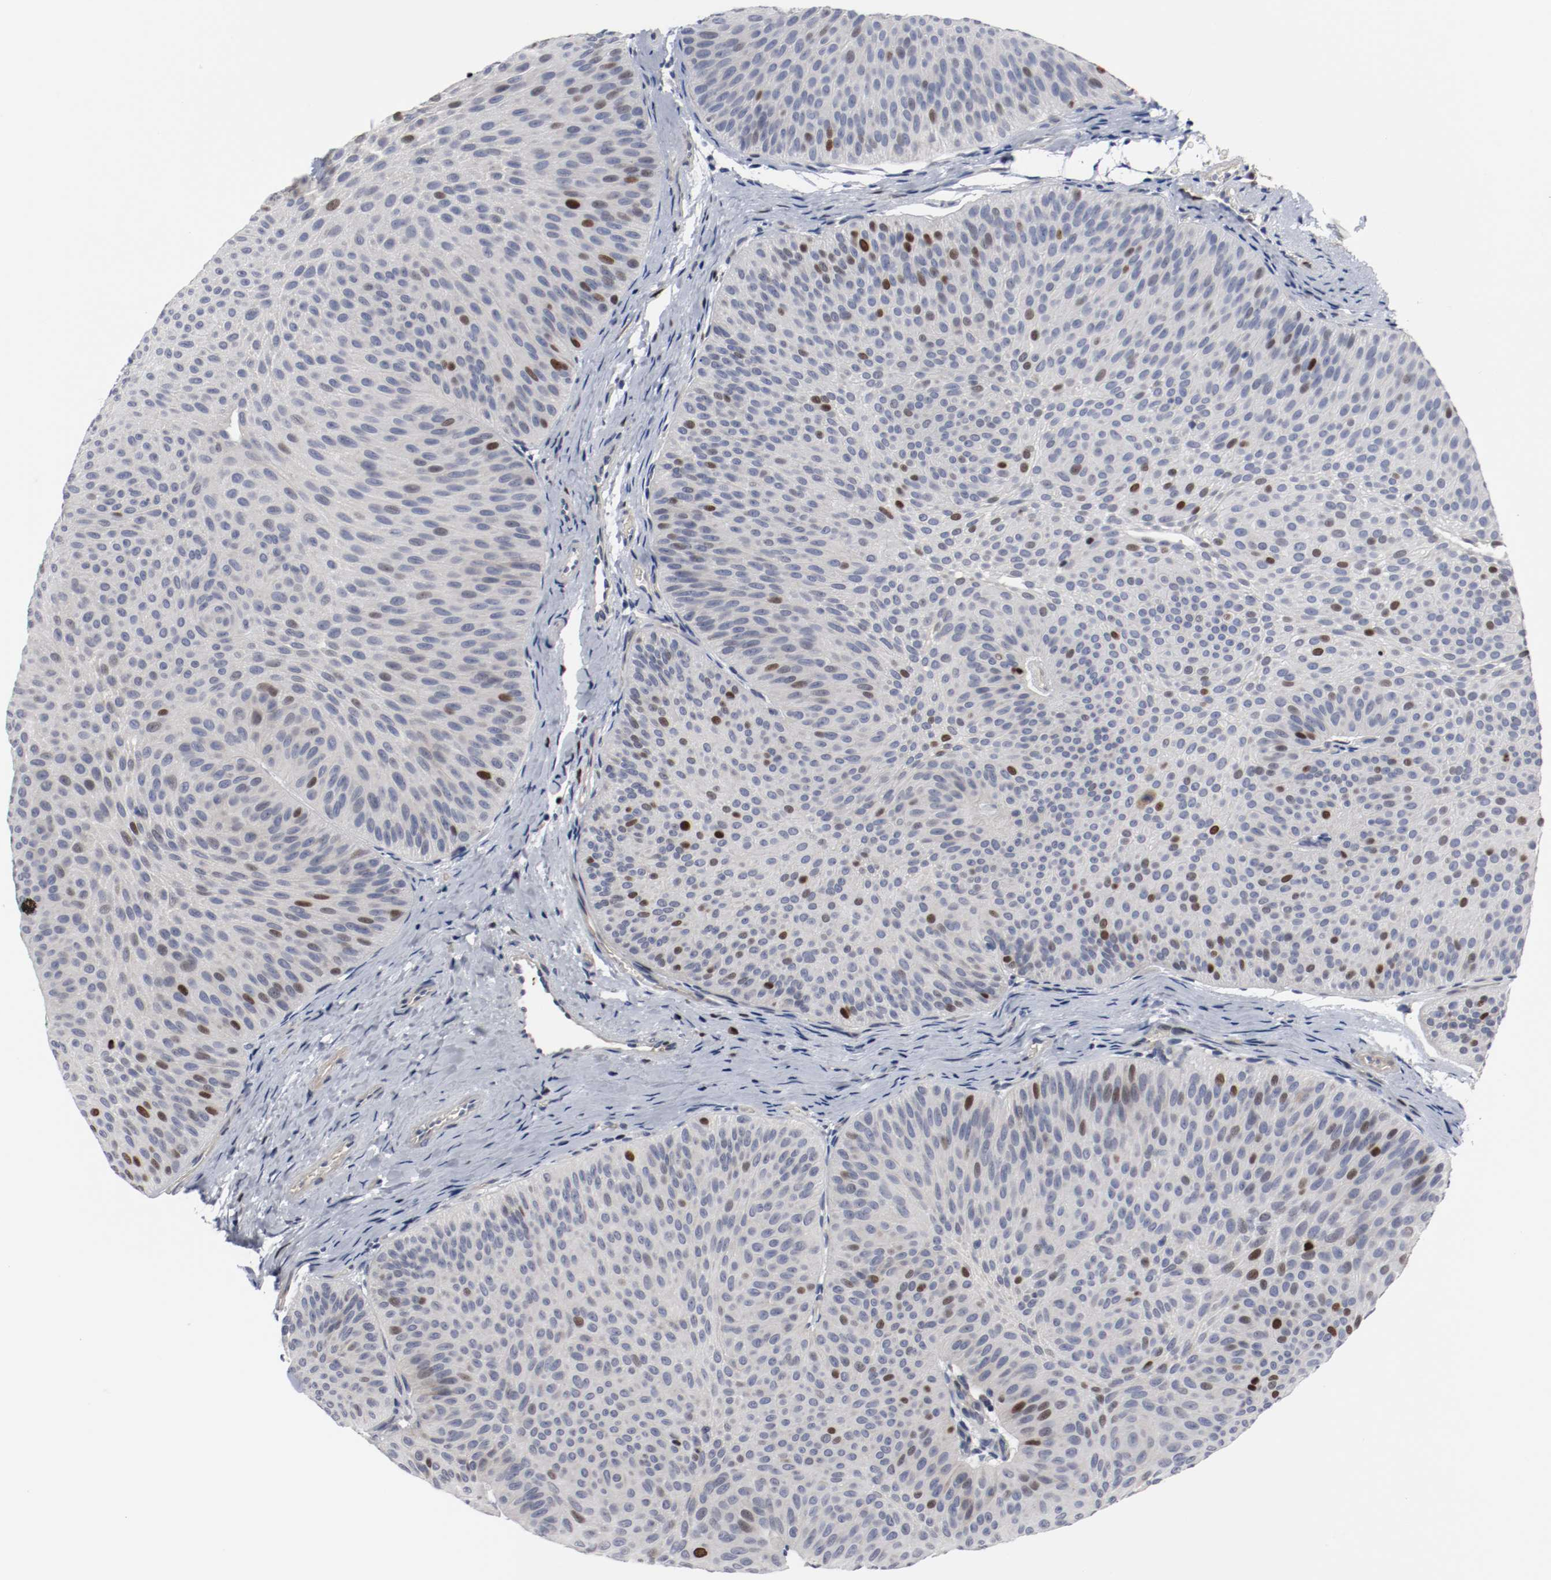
{"staining": {"intensity": "weak", "quantity": "<25%", "location": "nuclear"}, "tissue": "urothelial cancer", "cell_type": "Tumor cells", "image_type": "cancer", "snomed": [{"axis": "morphology", "description": "Urothelial carcinoma, Low grade"}, {"axis": "topography", "description": "Urinary bladder"}], "caption": "IHC of urothelial carcinoma (low-grade) displays no positivity in tumor cells.", "gene": "MCM6", "patient": {"sex": "female", "age": 60}}